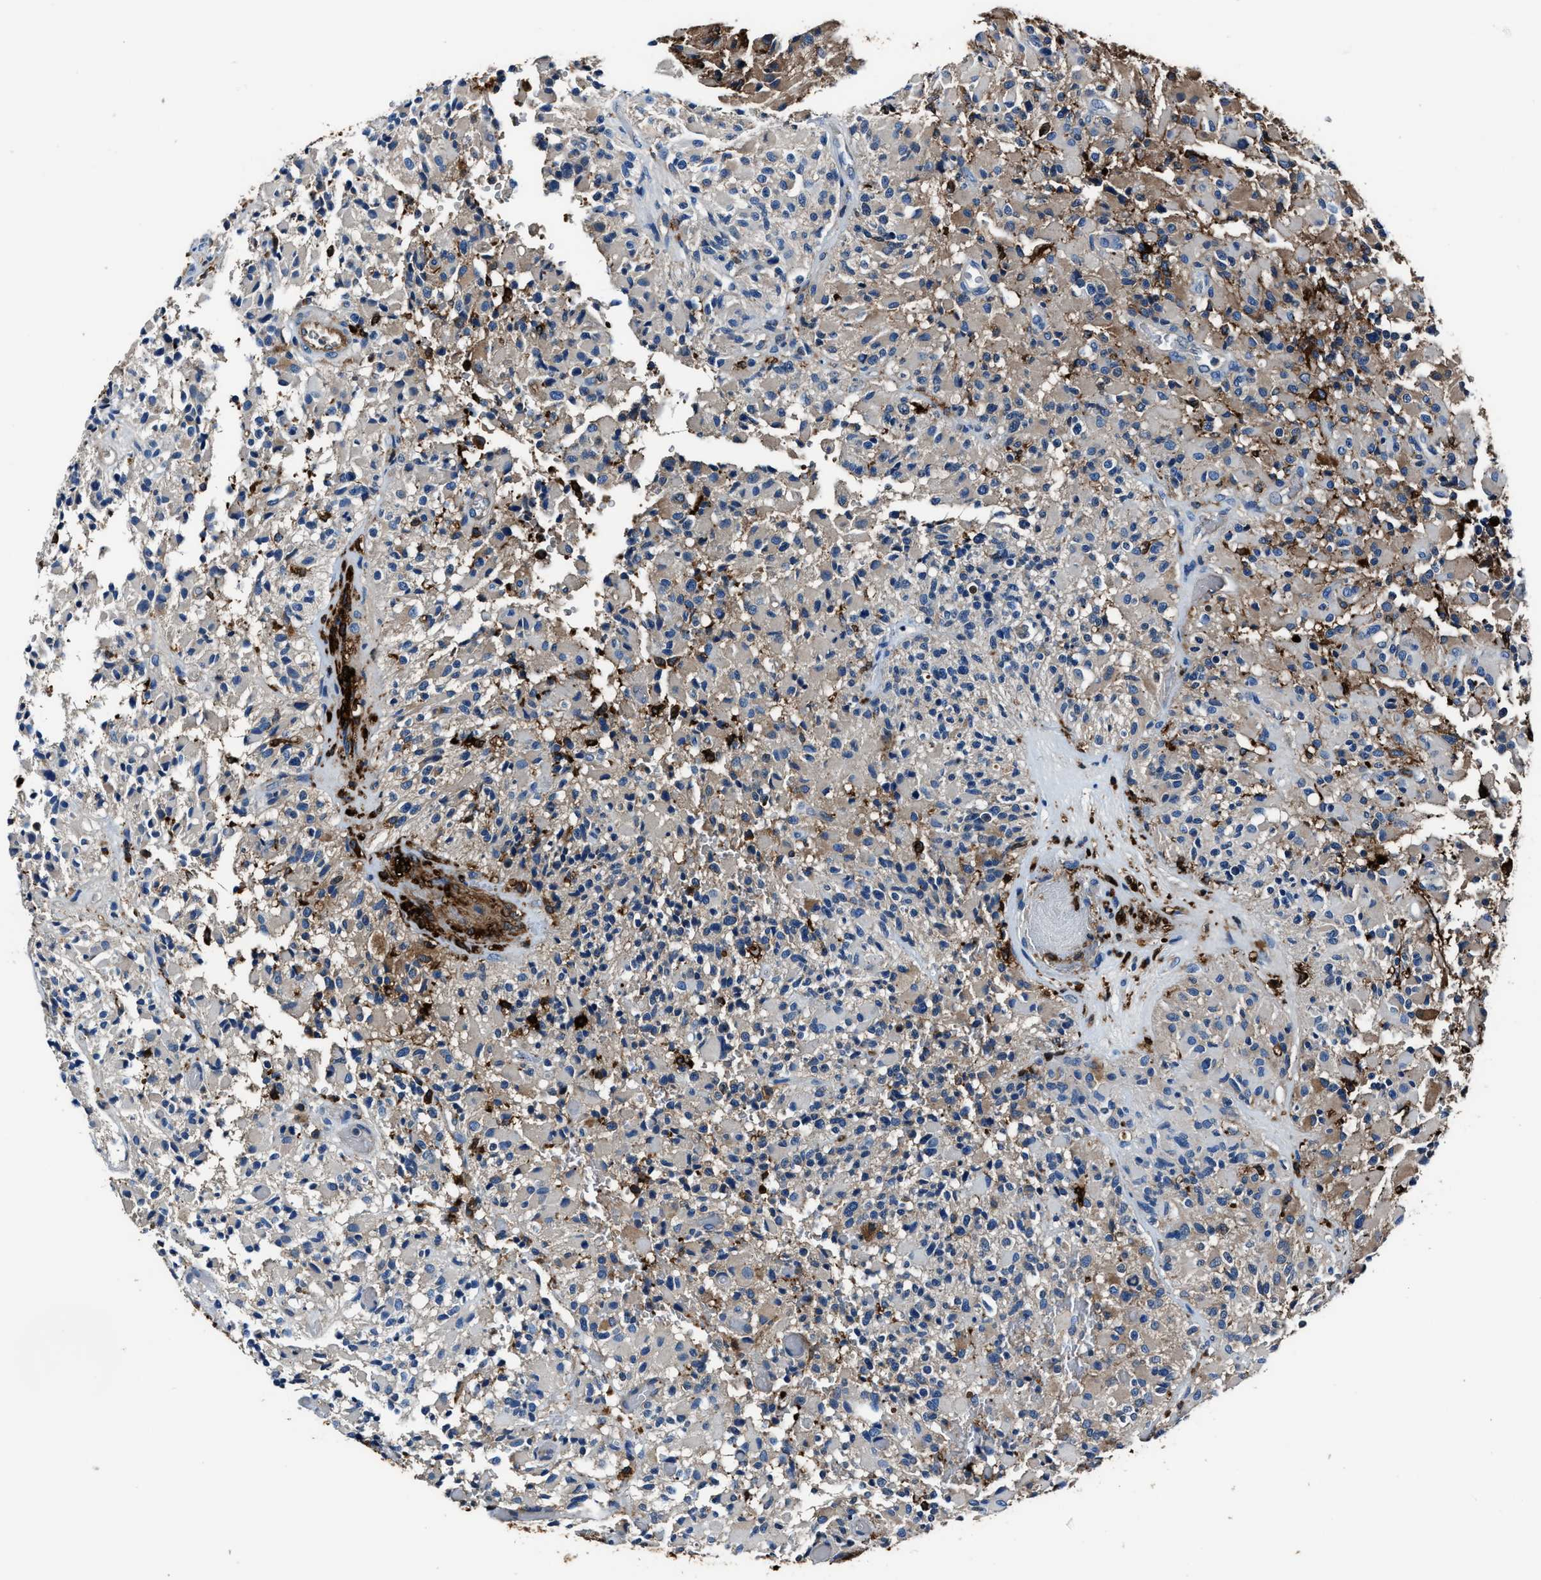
{"staining": {"intensity": "weak", "quantity": "<25%", "location": "cytoplasmic/membranous"}, "tissue": "glioma", "cell_type": "Tumor cells", "image_type": "cancer", "snomed": [{"axis": "morphology", "description": "Glioma, malignant, High grade"}, {"axis": "topography", "description": "Brain"}], "caption": "Immunohistochemistry histopathology image of neoplastic tissue: human glioma stained with DAB demonstrates no significant protein staining in tumor cells. The staining was performed using DAB (3,3'-diaminobenzidine) to visualize the protein expression in brown, while the nuclei were stained in blue with hematoxylin (Magnification: 20x).", "gene": "FTL", "patient": {"sex": "male", "age": 71}}